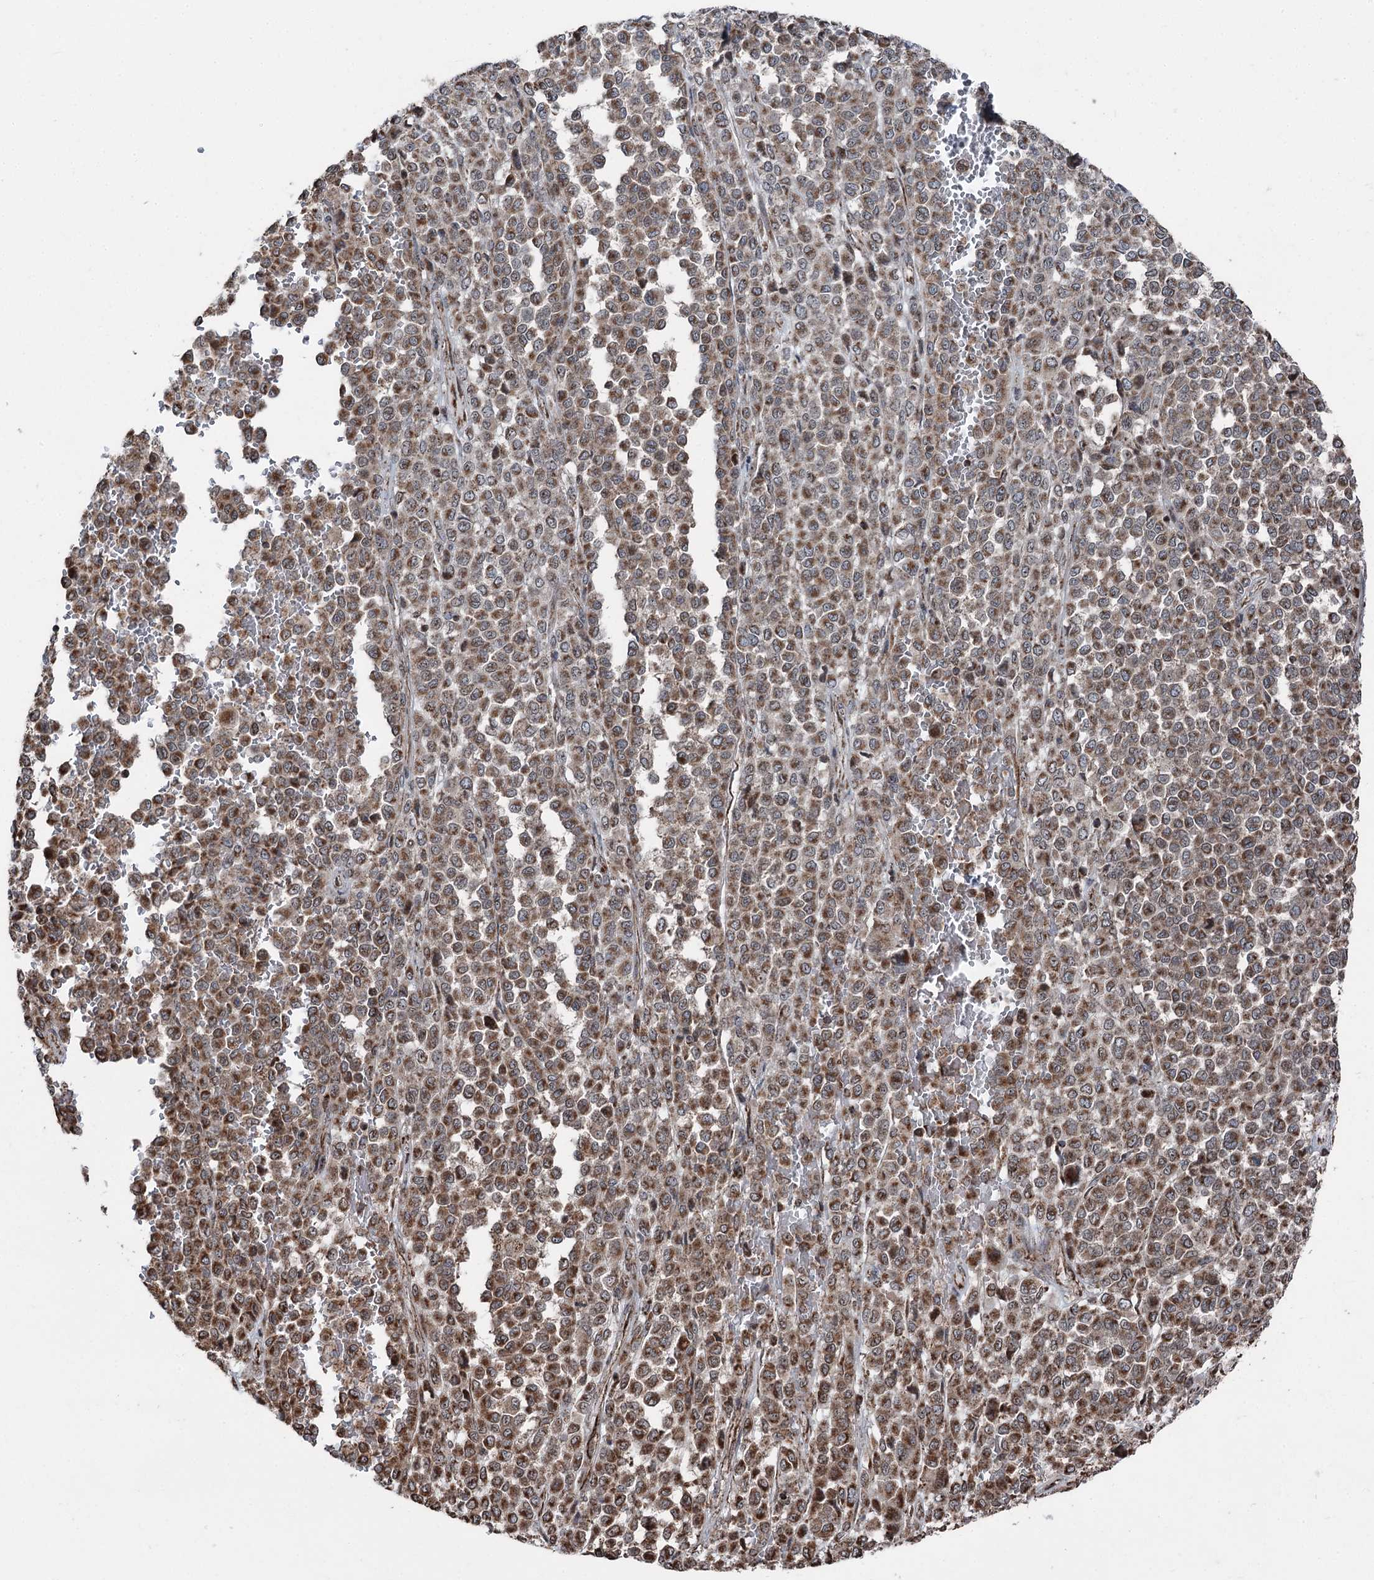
{"staining": {"intensity": "moderate", "quantity": ">75%", "location": "cytoplasmic/membranous"}, "tissue": "melanoma", "cell_type": "Tumor cells", "image_type": "cancer", "snomed": [{"axis": "morphology", "description": "Malignant melanoma, Metastatic site"}, {"axis": "topography", "description": "Pancreas"}], "caption": "Melanoma stained with a protein marker demonstrates moderate staining in tumor cells.", "gene": "STEEP1", "patient": {"sex": "female", "age": 30}}